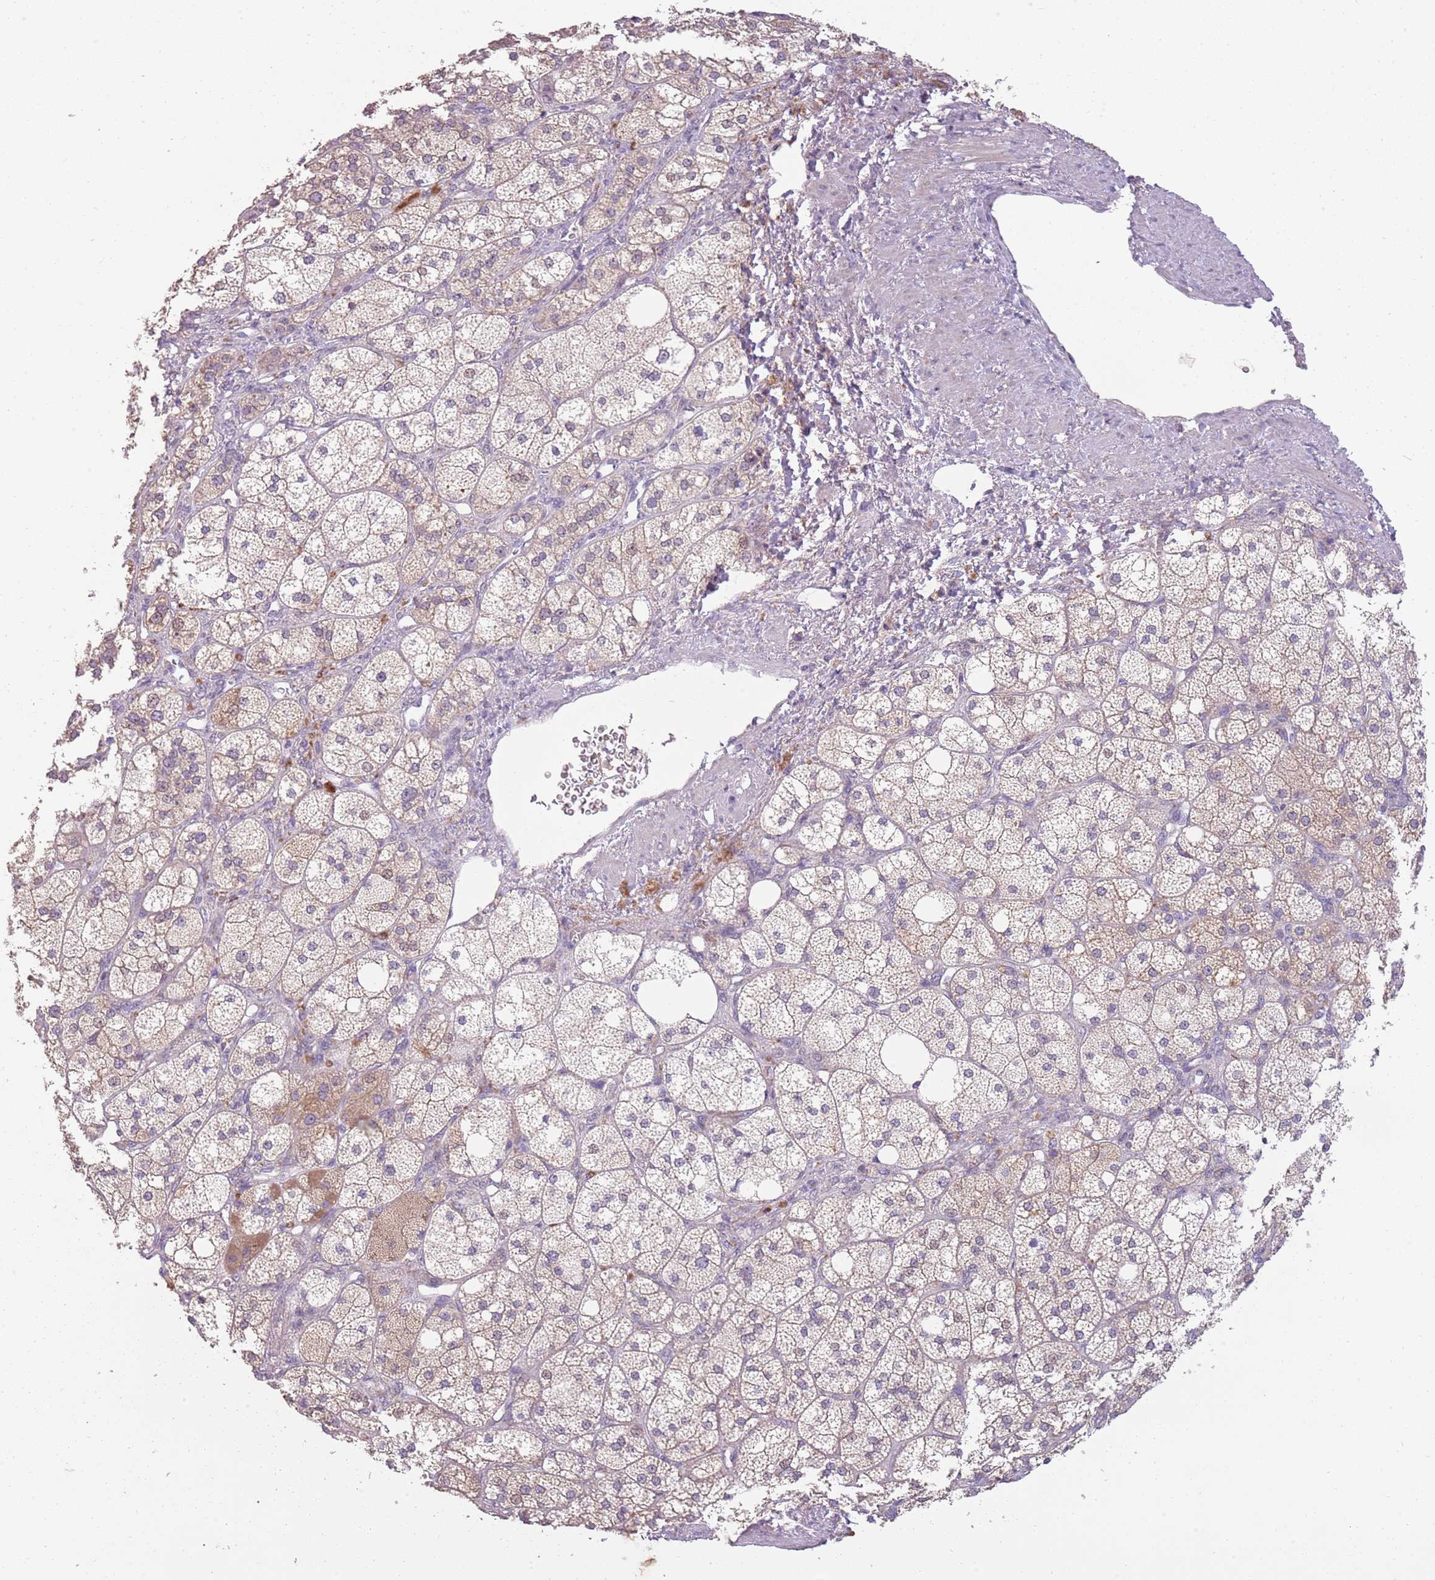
{"staining": {"intensity": "weak", "quantity": "25%-75%", "location": "cytoplasmic/membranous"}, "tissue": "adrenal gland", "cell_type": "Glandular cells", "image_type": "normal", "snomed": [{"axis": "morphology", "description": "Normal tissue, NOS"}, {"axis": "topography", "description": "Adrenal gland"}], "caption": "High-magnification brightfield microscopy of unremarkable adrenal gland stained with DAB (3,3'-diaminobenzidine) (brown) and counterstained with hematoxylin (blue). glandular cells exhibit weak cytoplasmic/membranous positivity is identified in about25%-75% of cells. The staining is performed using DAB (3,3'-diaminobenzidine) brown chromogen to label protein expression. The nuclei are counter-stained blue using hematoxylin.", "gene": "TEKT4", "patient": {"sex": "male", "age": 61}}